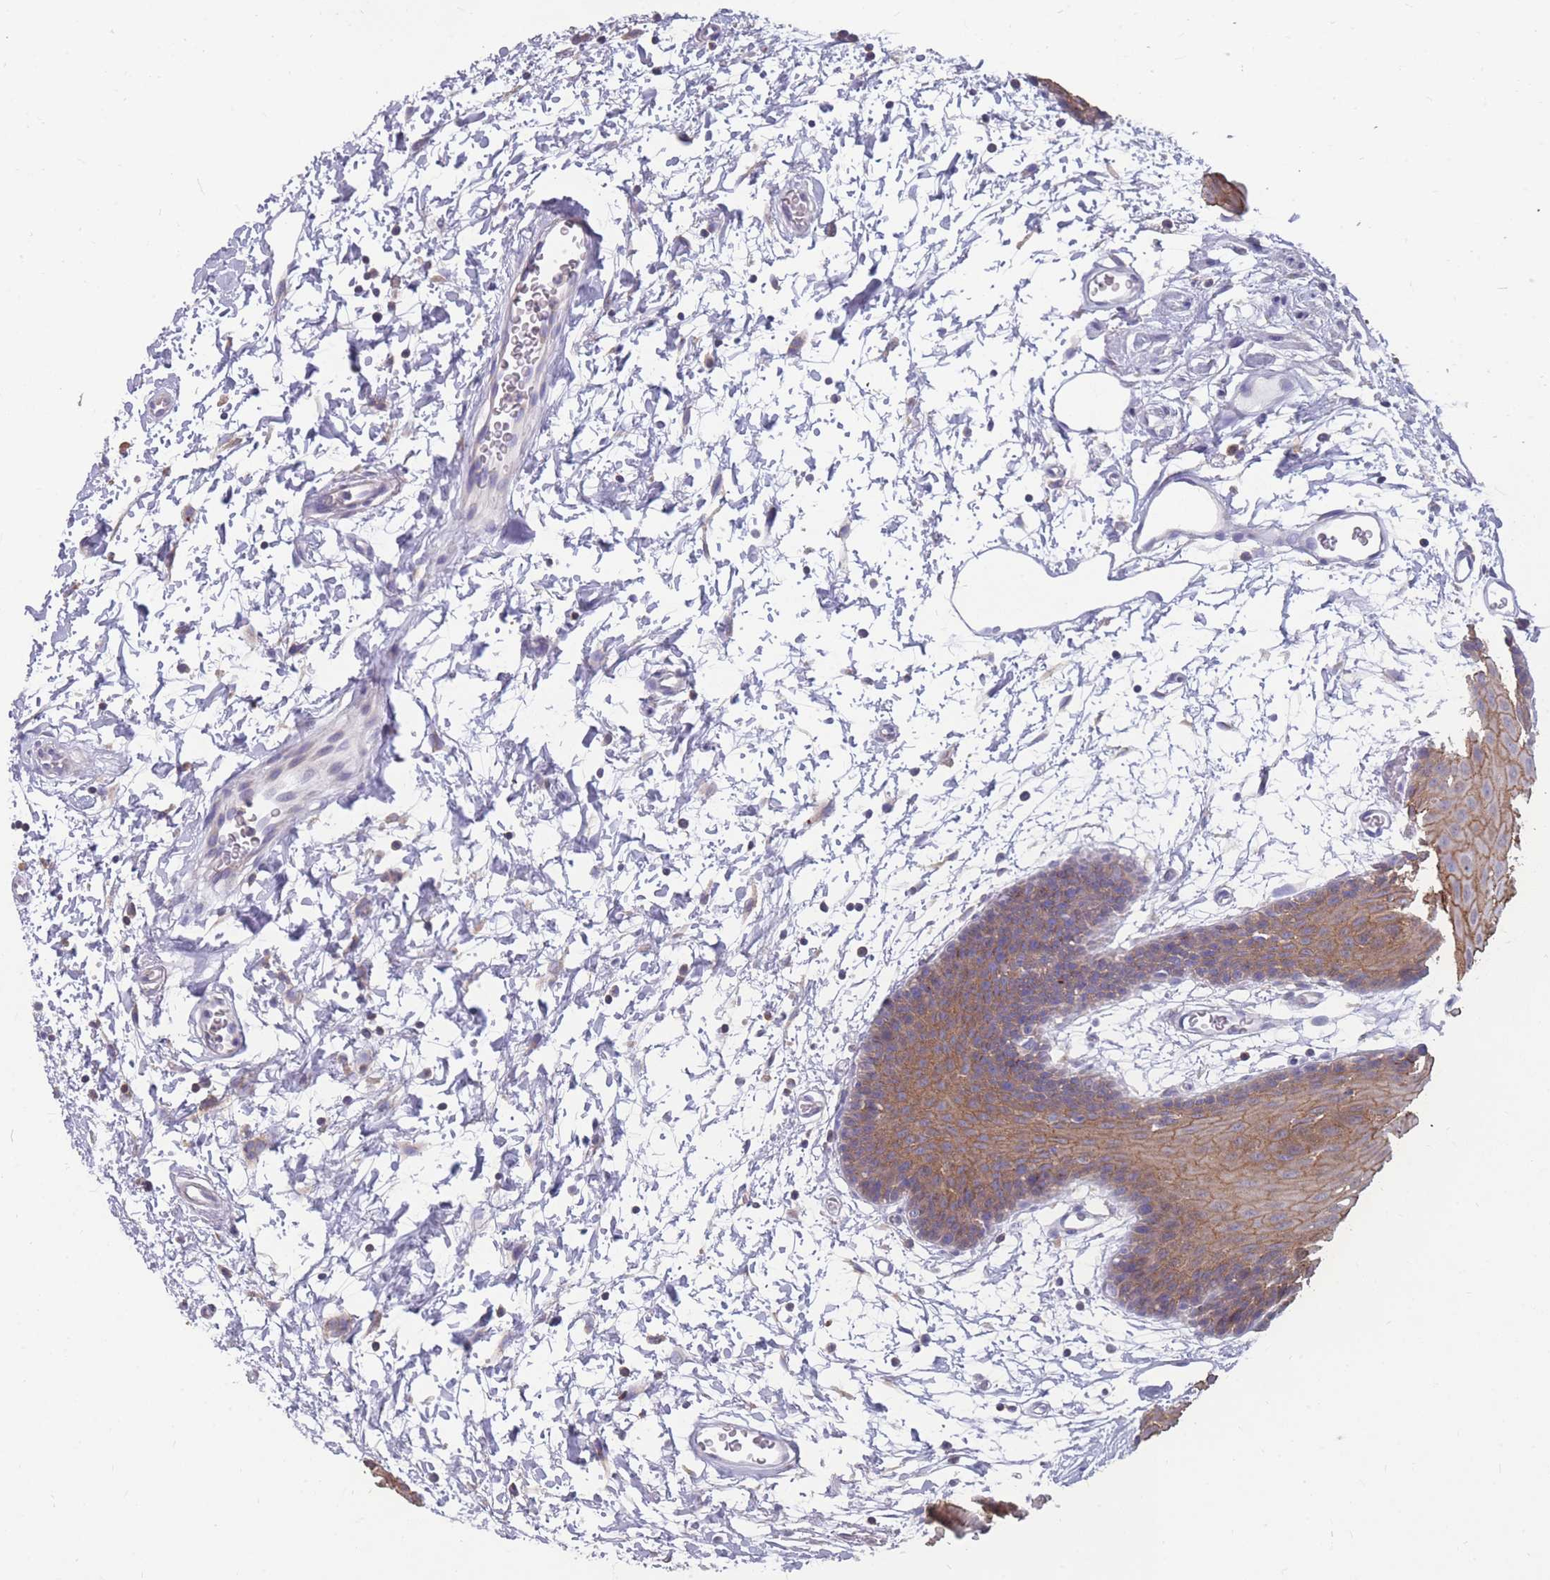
{"staining": {"intensity": "moderate", "quantity": ">75%", "location": "cytoplasmic/membranous"}, "tissue": "oral mucosa", "cell_type": "Squamous epithelial cells", "image_type": "normal", "snomed": [{"axis": "morphology", "description": "Normal tissue, NOS"}, {"axis": "topography", "description": "Skeletal muscle"}, {"axis": "topography", "description": "Oral tissue"}, {"axis": "topography", "description": "Salivary gland"}, {"axis": "topography", "description": "Peripheral nerve tissue"}], "caption": "Immunohistochemistry (IHC) image of unremarkable oral mucosa: oral mucosa stained using immunohistochemistry (IHC) displays medium levels of moderate protein expression localized specifically in the cytoplasmic/membranous of squamous epithelial cells, appearing as a cytoplasmic/membranous brown color.", "gene": "CD33", "patient": {"sex": "male", "age": 54}}